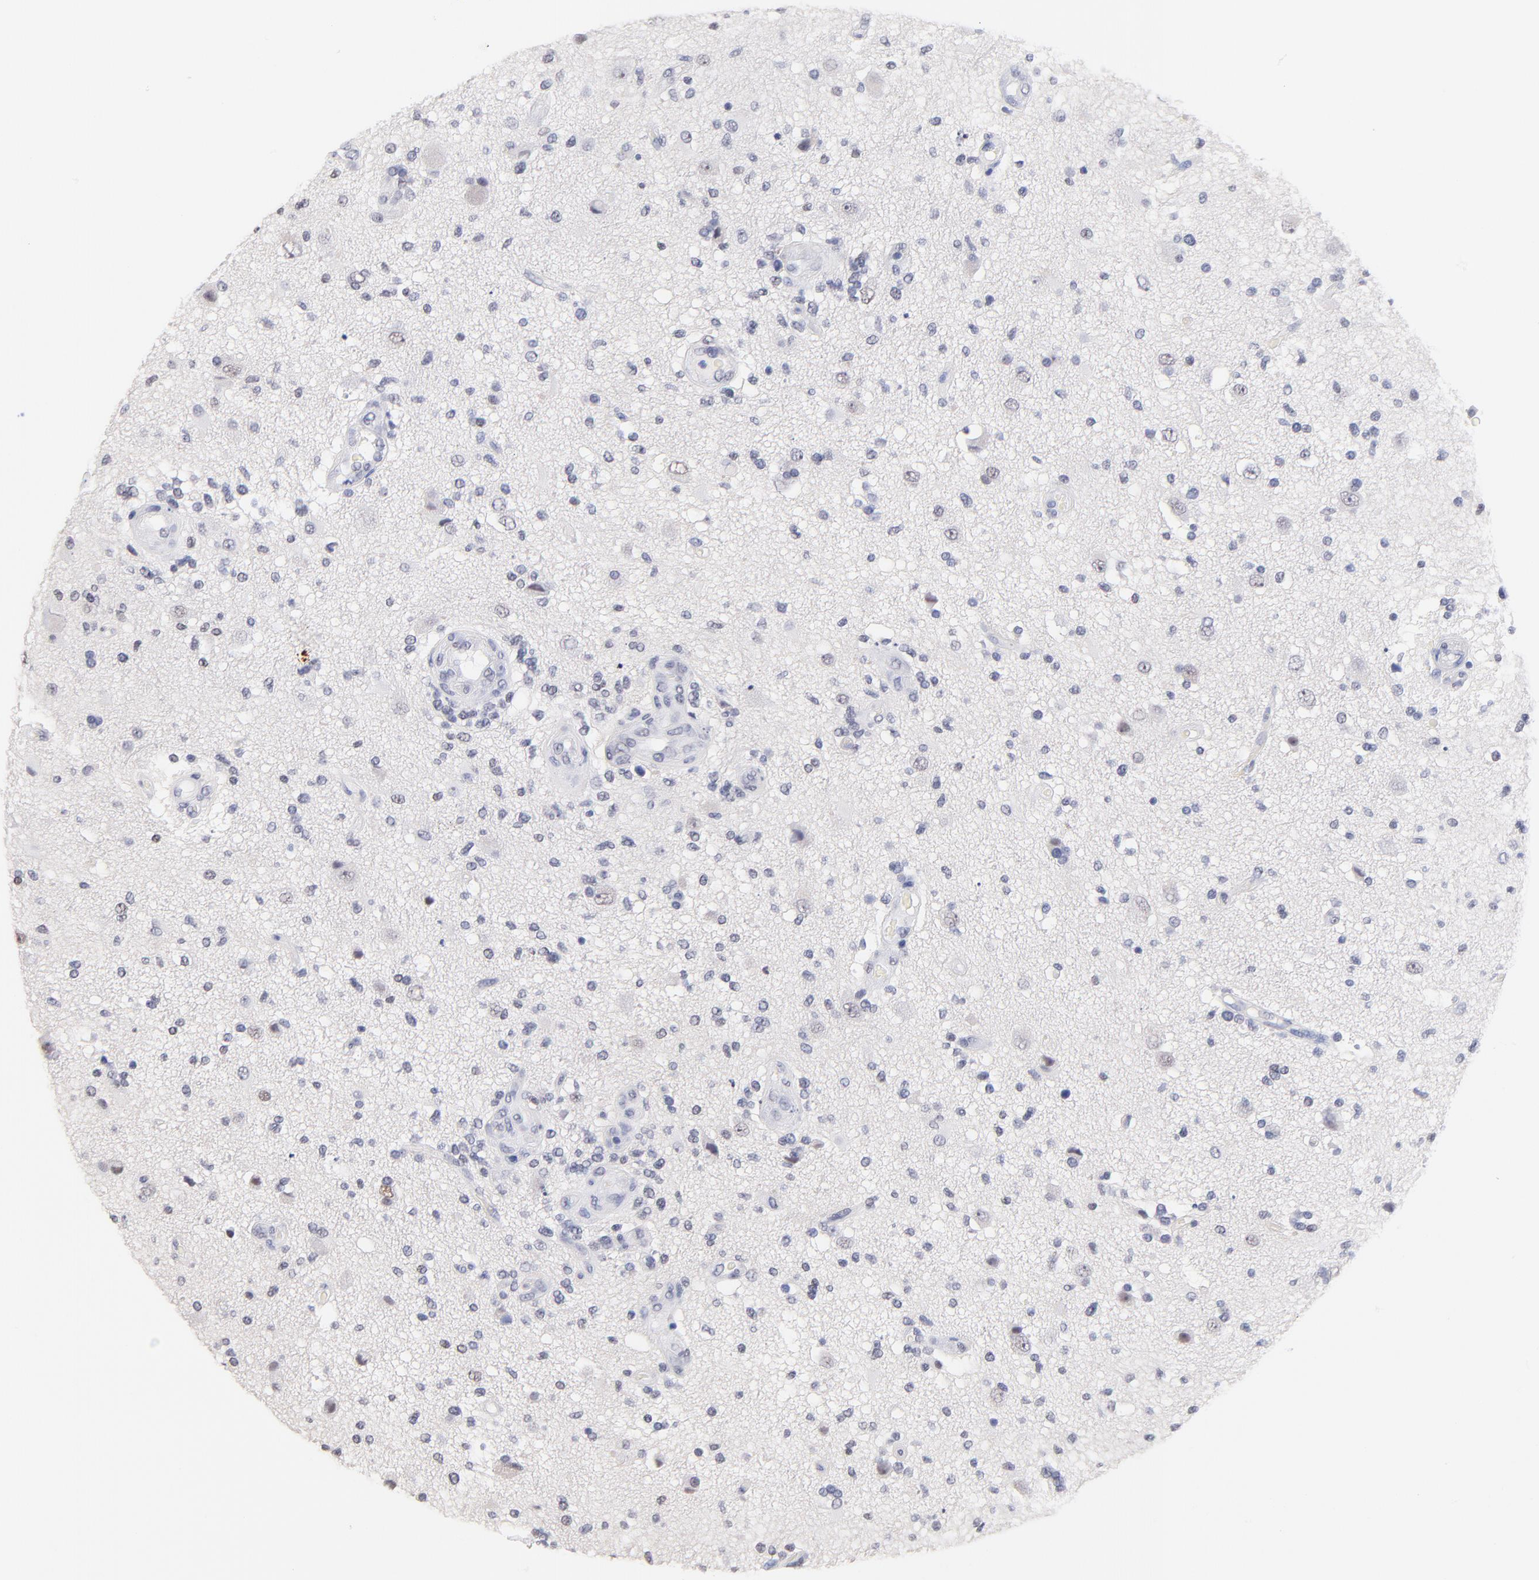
{"staining": {"intensity": "negative", "quantity": "none", "location": "none"}, "tissue": "glioma", "cell_type": "Tumor cells", "image_type": "cancer", "snomed": [{"axis": "morphology", "description": "Normal tissue, NOS"}, {"axis": "morphology", "description": "Glioma, malignant, High grade"}, {"axis": "topography", "description": "Cerebral cortex"}], "caption": "High-grade glioma (malignant) was stained to show a protein in brown. There is no significant staining in tumor cells. The staining was performed using DAB to visualize the protein expression in brown, while the nuclei were stained in blue with hematoxylin (Magnification: 20x).", "gene": "ZNF74", "patient": {"sex": "male", "age": 75}}